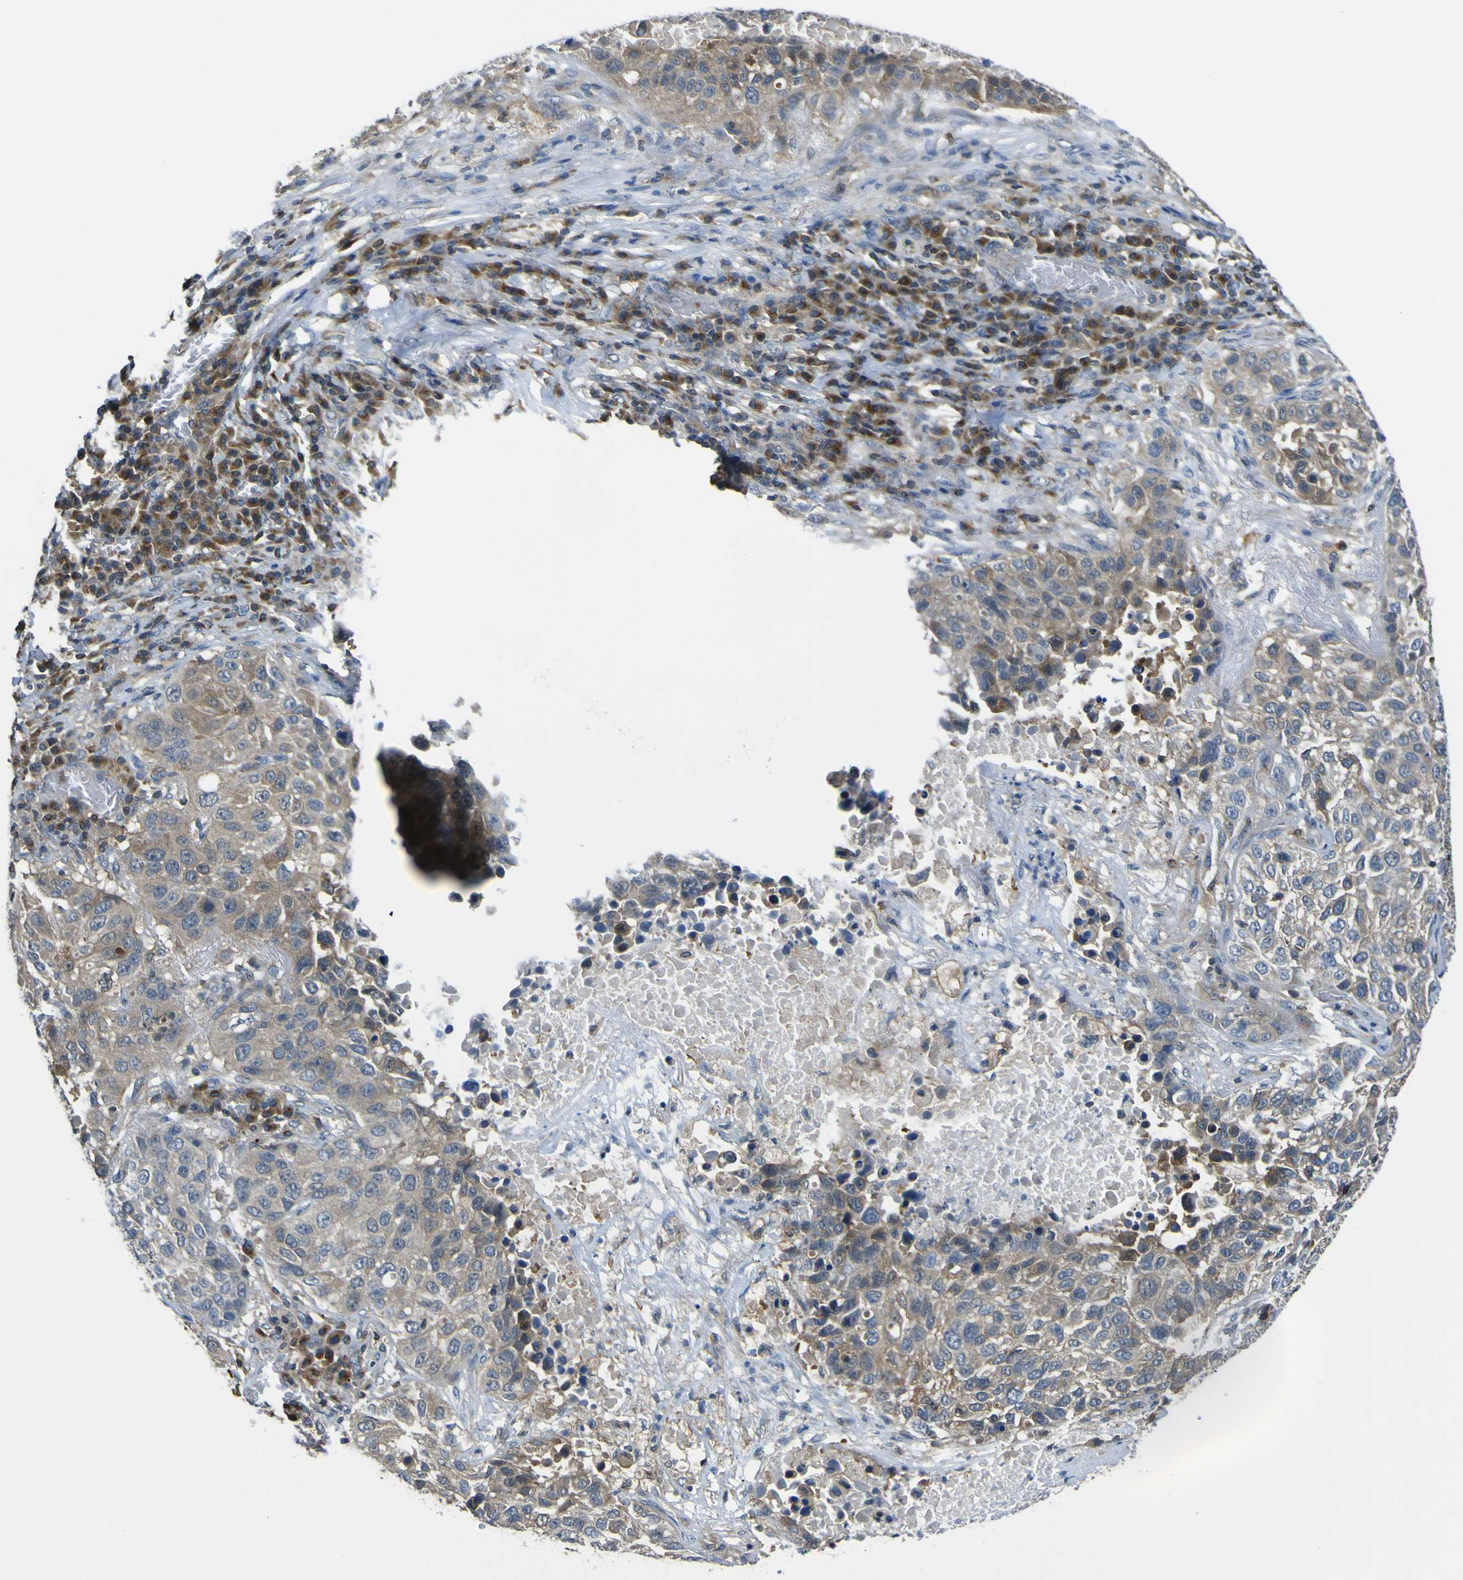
{"staining": {"intensity": "moderate", "quantity": ">75%", "location": "cytoplasmic/membranous"}, "tissue": "lung cancer", "cell_type": "Tumor cells", "image_type": "cancer", "snomed": [{"axis": "morphology", "description": "Squamous cell carcinoma, NOS"}, {"axis": "topography", "description": "Lung"}], "caption": "The photomicrograph displays immunohistochemical staining of lung cancer (squamous cell carcinoma). There is moderate cytoplasmic/membranous expression is present in approximately >75% of tumor cells.", "gene": "EML2", "patient": {"sex": "male", "age": 57}}